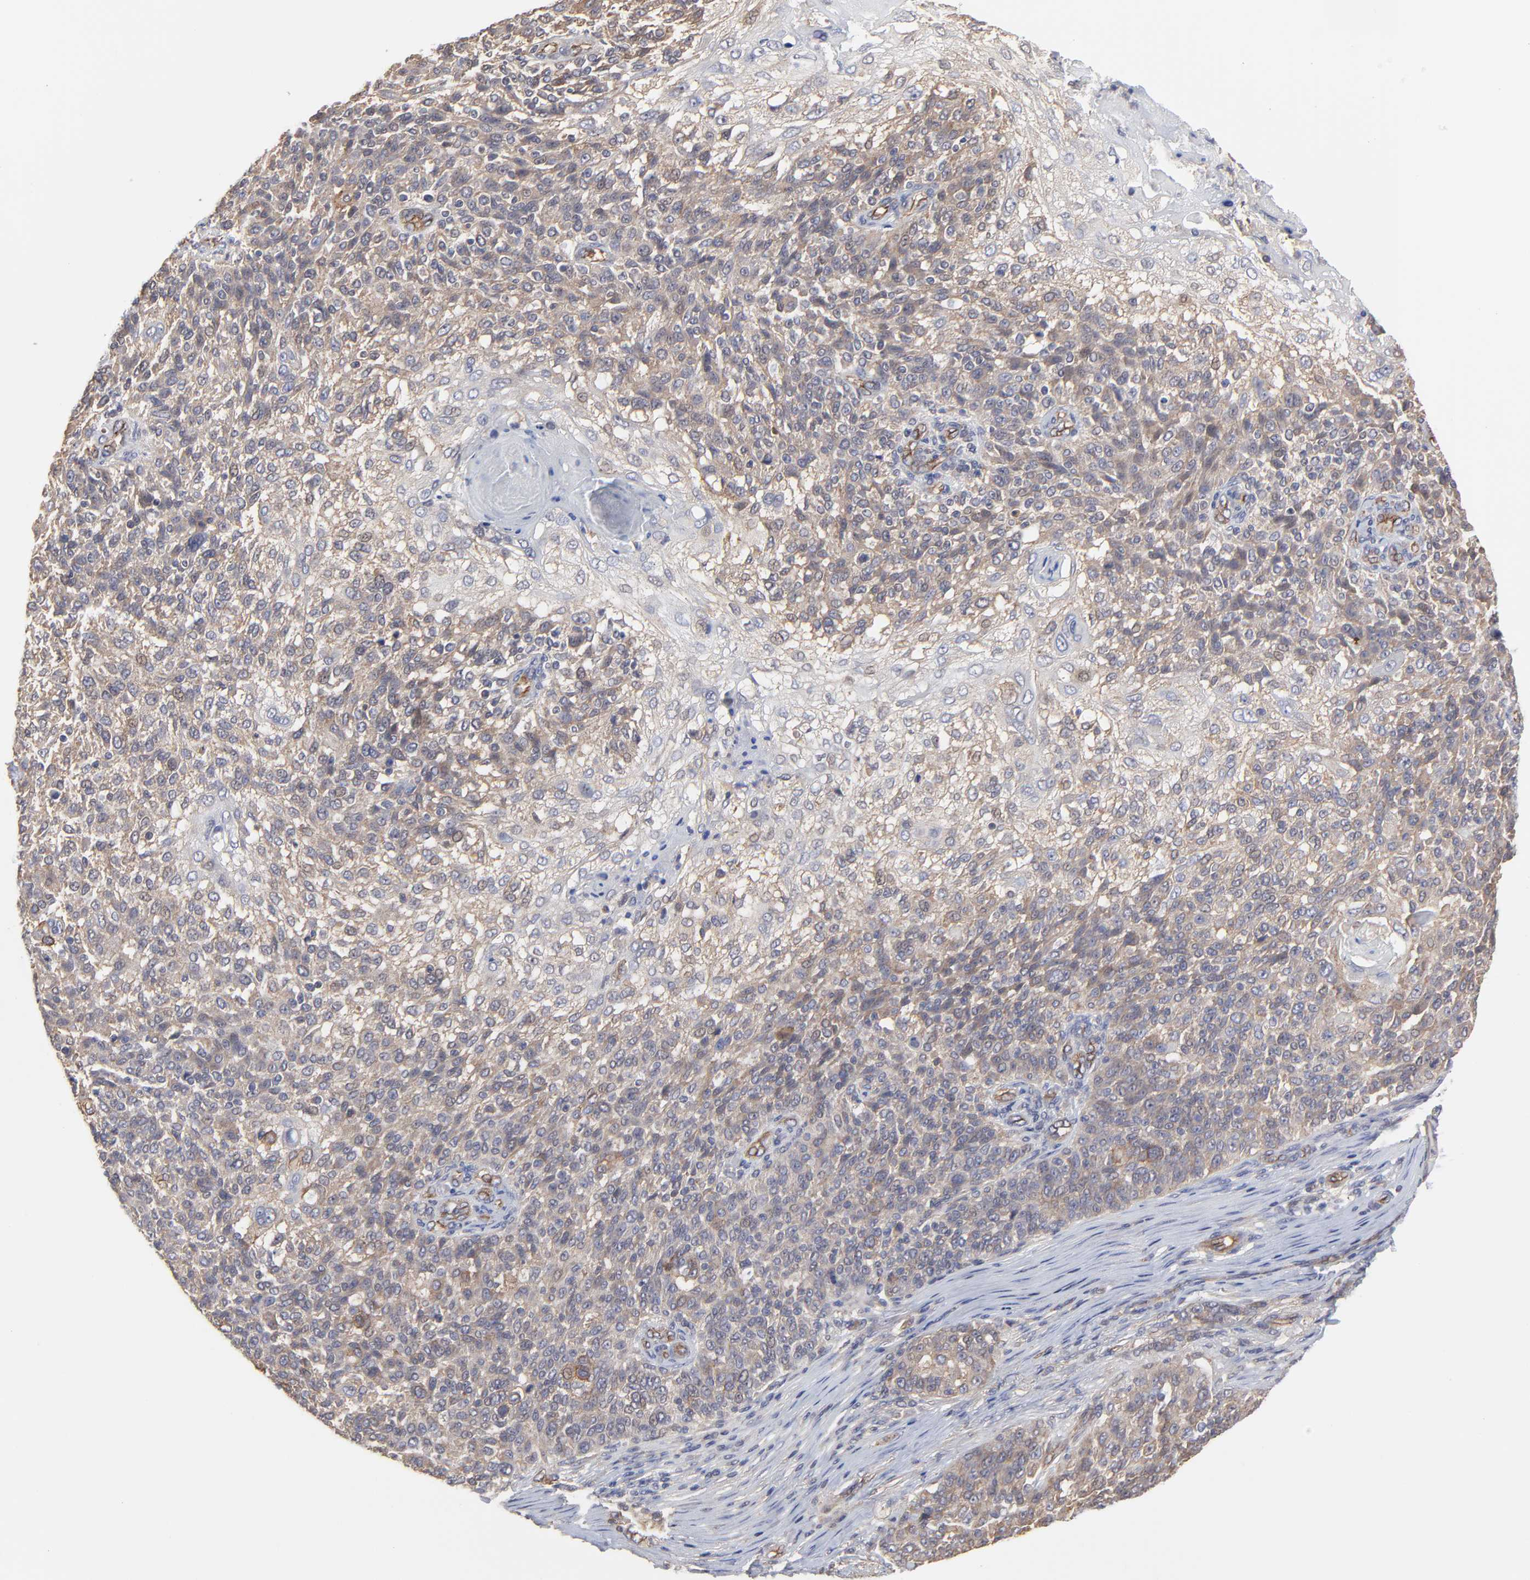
{"staining": {"intensity": "moderate", "quantity": ">75%", "location": "cytoplasmic/membranous"}, "tissue": "skin cancer", "cell_type": "Tumor cells", "image_type": "cancer", "snomed": [{"axis": "morphology", "description": "Normal tissue, NOS"}, {"axis": "morphology", "description": "Squamous cell carcinoma, NOS"}, {"axis": "topography", "description": "Skin"}], "caption": "Immunohistochemistry (IHC) image of squamous cell carcinoma (skin) stained for a protein (brown), which reveals medium levels of moderate cytoplasmic/membranous staining in approximately >75% of tumor cells.", "gene": "ARMT1", "patient": {"sex": "female", "age": 83}}